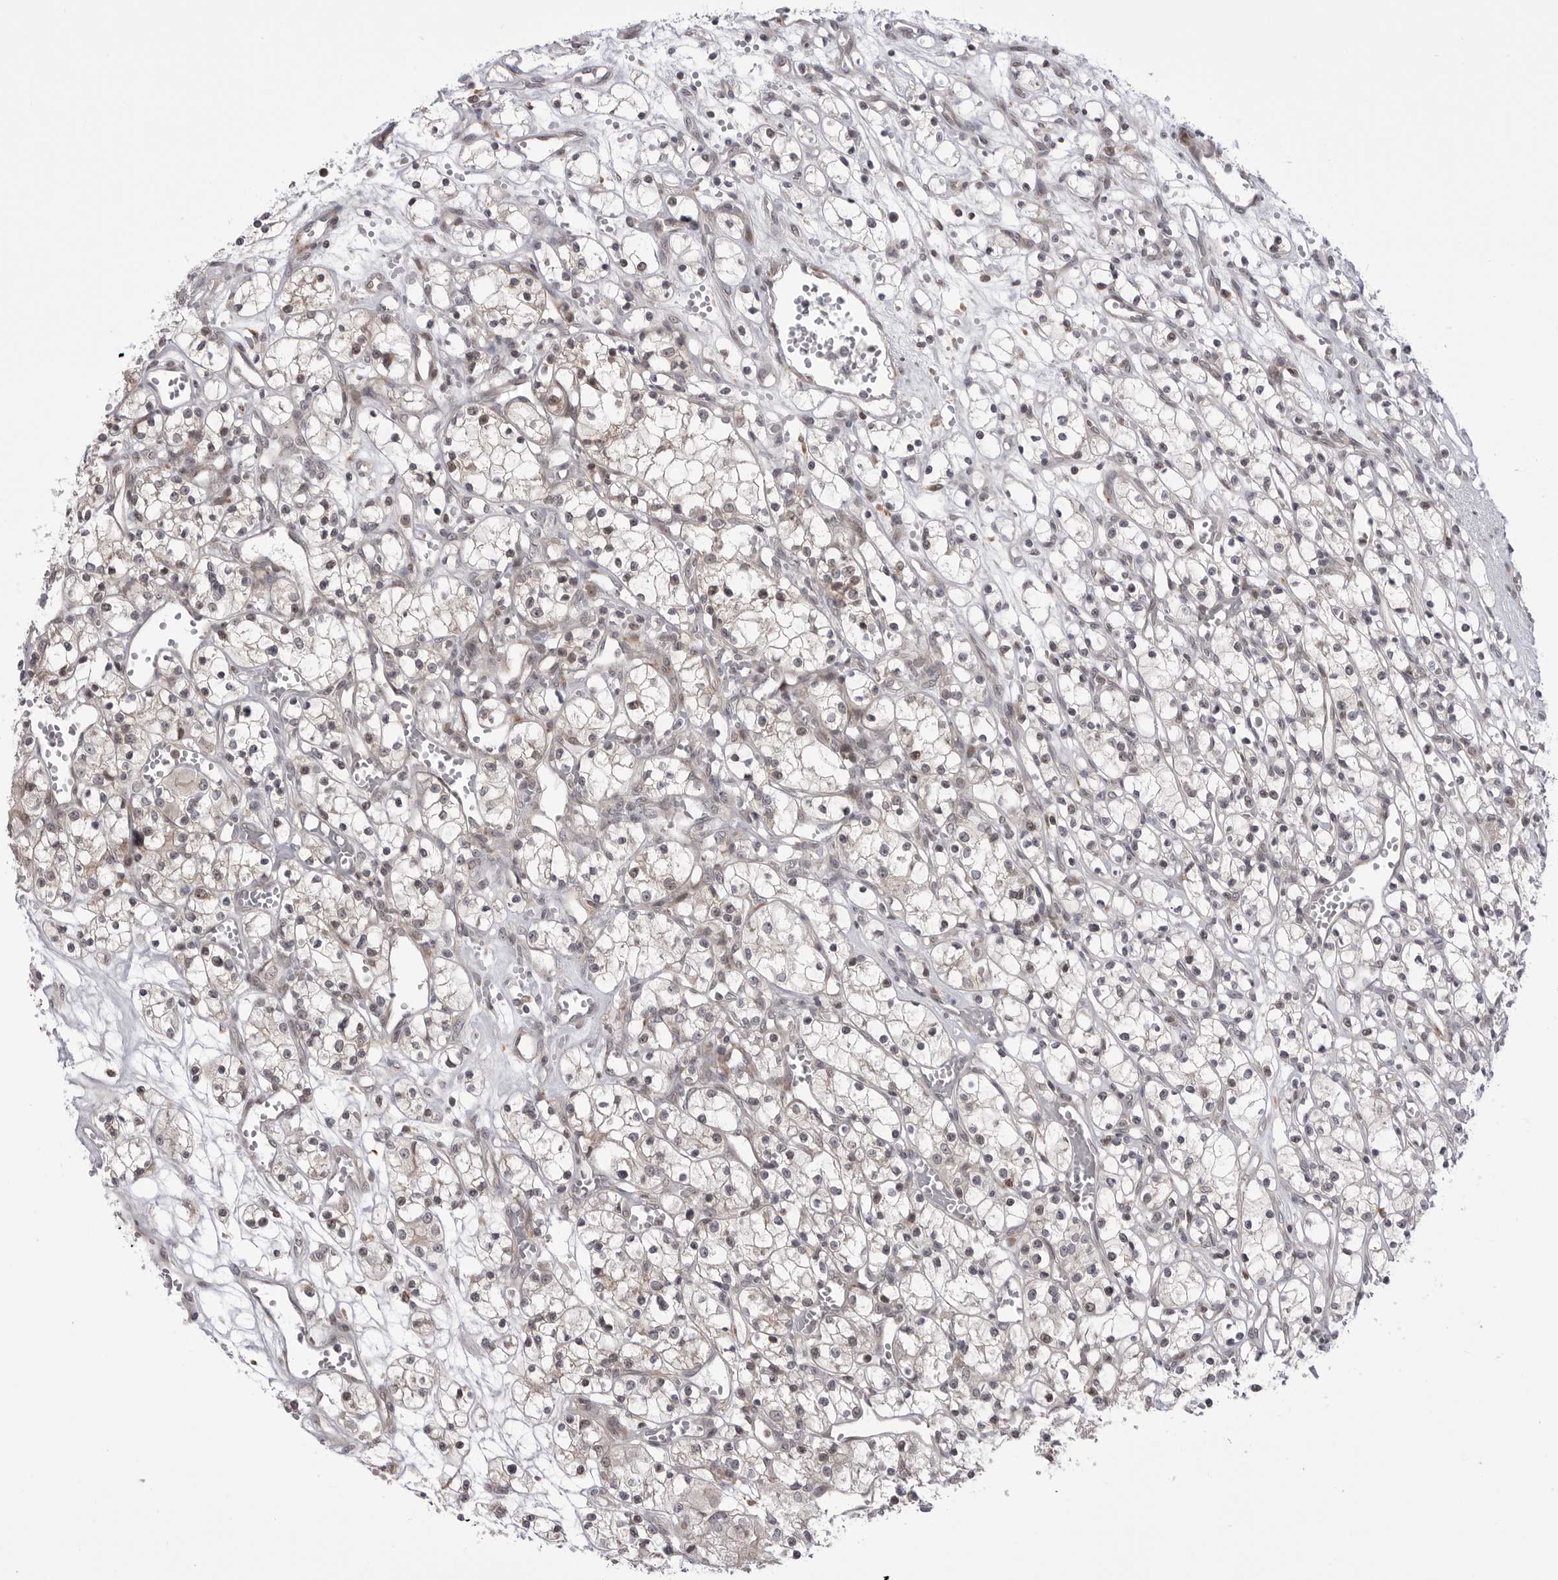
{"staining": {"intensity": "negative", "quantity": "none", "location": "none"}, "tissue": "renal cancer", "cell_type": "Tumor cells", "image_type": "cancer", "snomed": [{"axis": "morphology", "description": "Adenocarcinoma, NOS"}, {"axis": "topography", "description": "Kidney"}], "caption": "Immunohistochemistry (IHC) image of human renal cancer stained for a protein (brown), which exhibits no expression in tumor cells.", "gene": "PTK2B", "patient": {"sex": "female", "age": 59}}